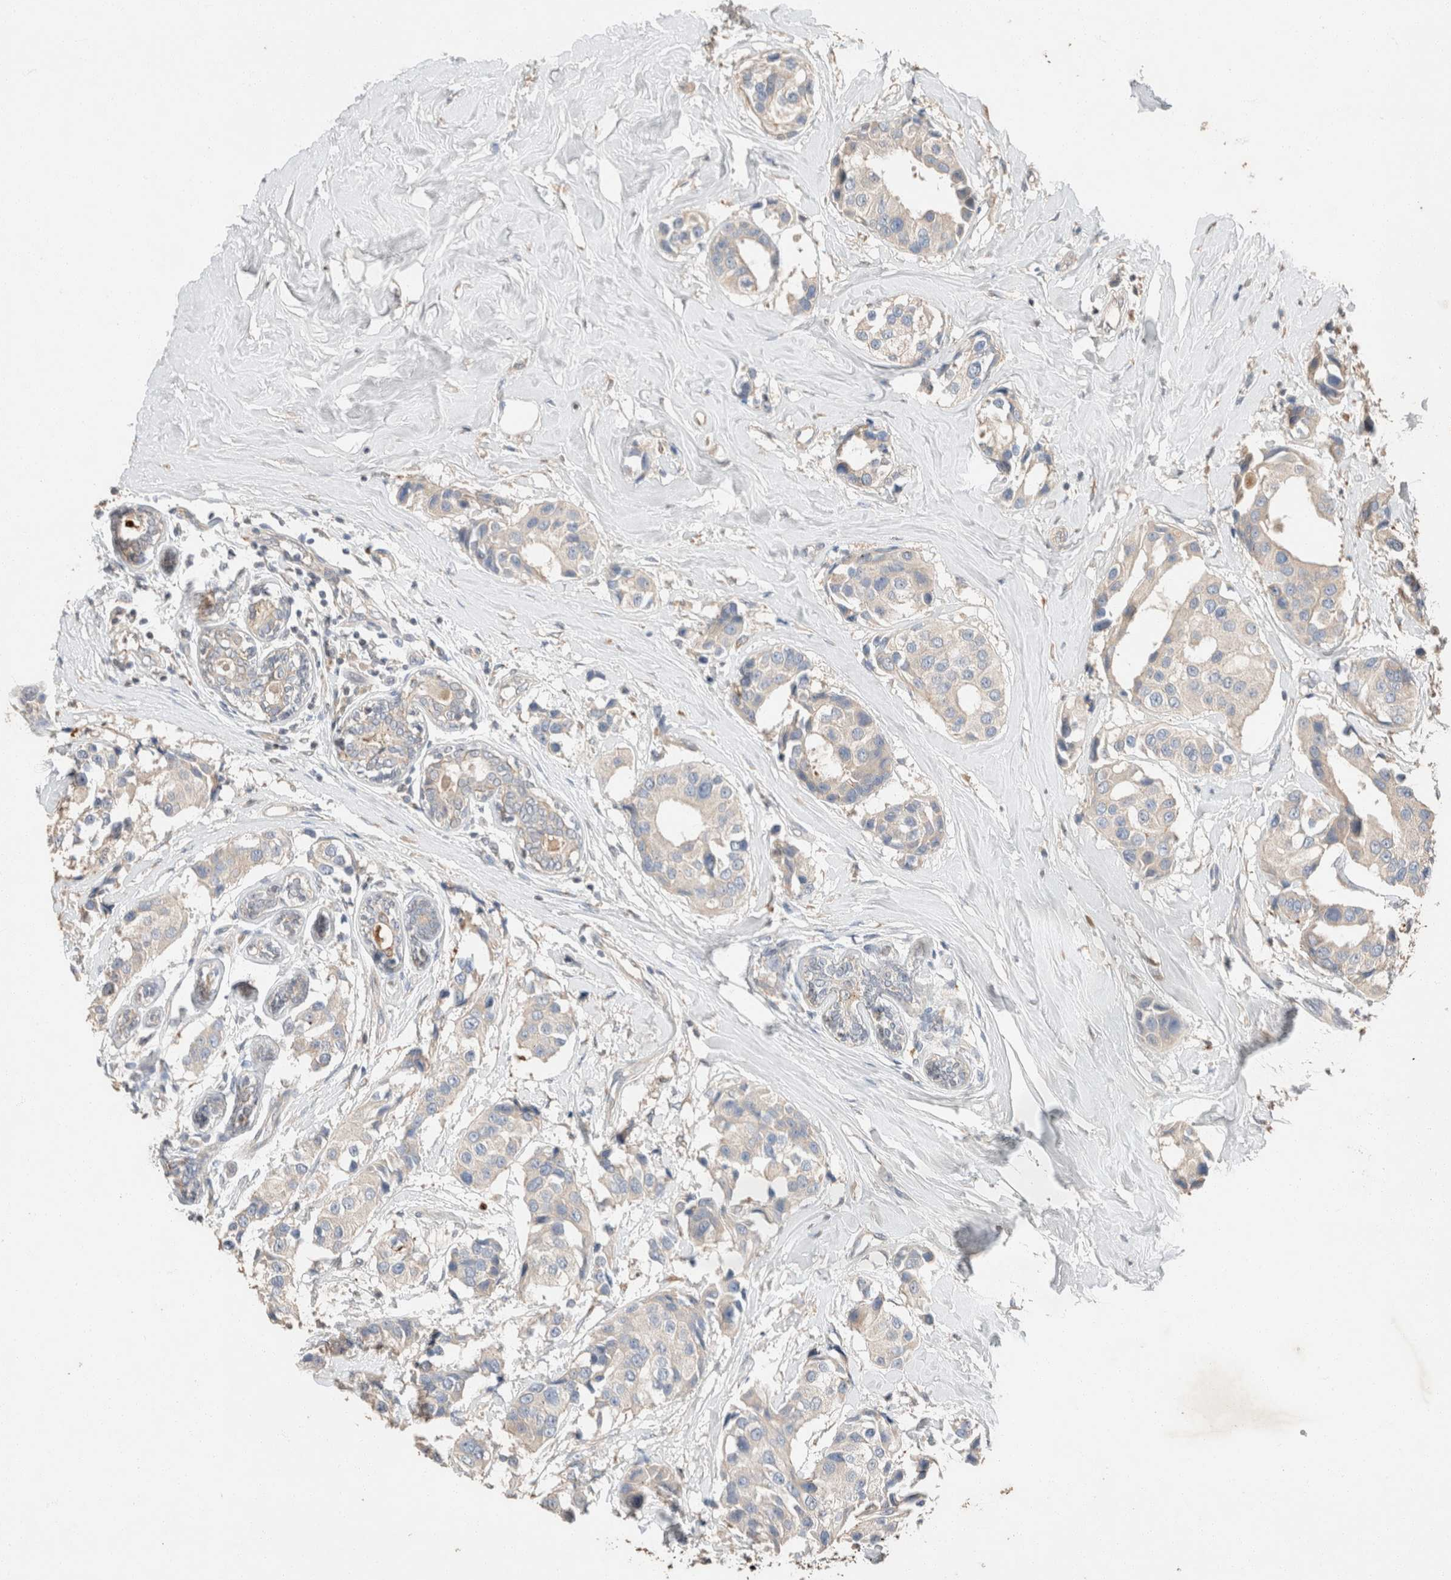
{"staining": {"intensity": "negative", "quantity": "none", "location": "none"}, "tissue": "breast cancer", "cell_type": "Tumor cells", "image_type": "cancer", "snomed": [{"axis": "morphology", "description": "Normal tissue, NOS"}, {"axis": "morphology", "description": "Duct carcinoma"}, {"axis": "topography", "description": "Breast"}], "caption": "DAB immunohistochemical staining of breast cancer (invasive ductal carcinoma) demonstrates no significant staining in tumor cells.", "gene": "TUBD1", "patient": {"sex": "female", "age": 39}}